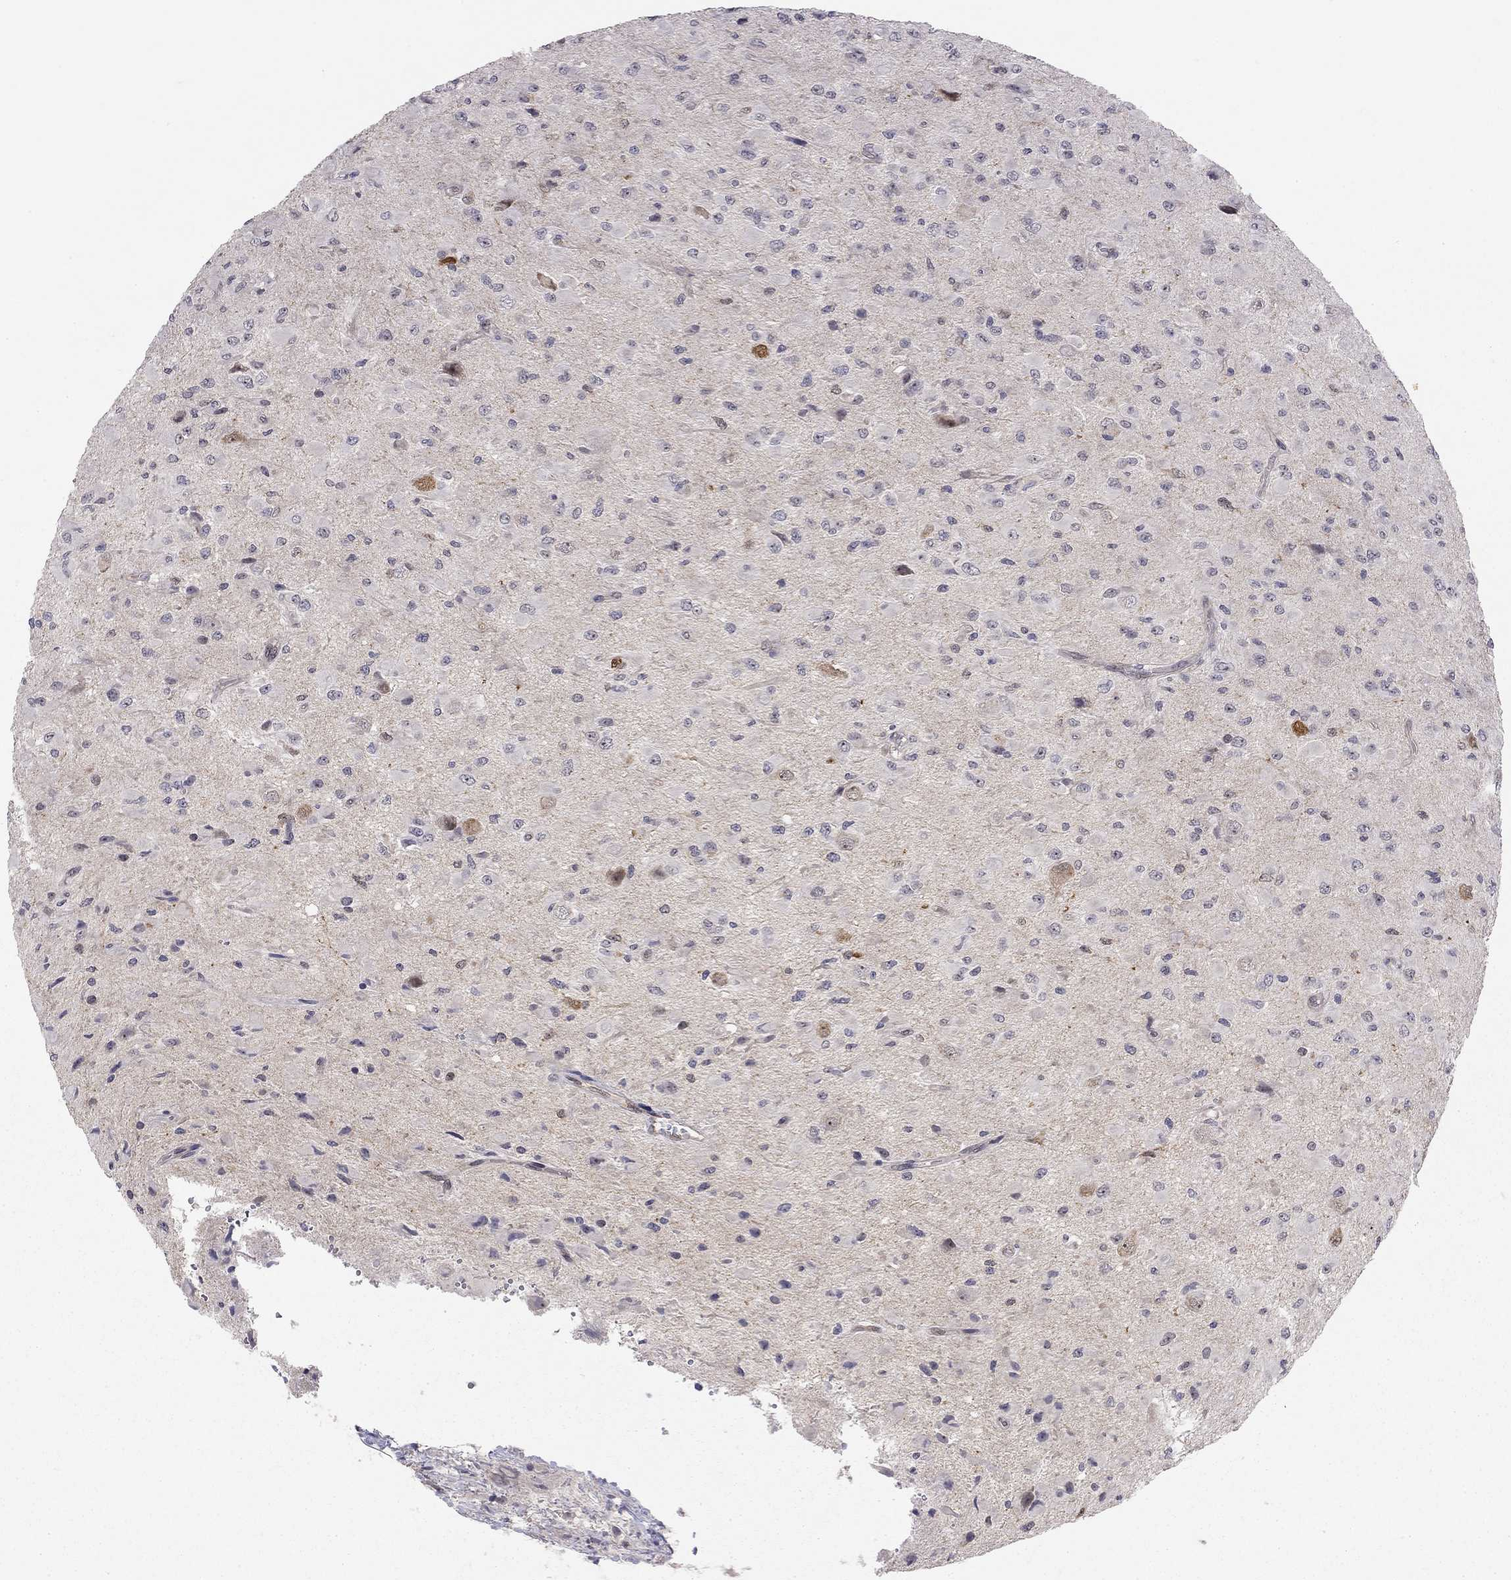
{"staining": {"intensity": "negative", "quantity": "none", "location": "none"}, "tissue": "glioma", "cell_type": "Tumor cells", "image_type": "cancer", "snomed": [{"axis": "morphology", "description": "Glioma, malignant, High grade"}, {"axis": "topography", "description": "Cerebral cortex"}], "caption": "Immunohistochemistry photomicrograph of high-grade glioma (malignant) stained for a protein (brown), which reveals no positivity in tumor cells. (DAB IHC visualized using brightfield microscopy, high magnification).", "gene": "STXBP6", "patient": {"sex": "male", "age": 35}}